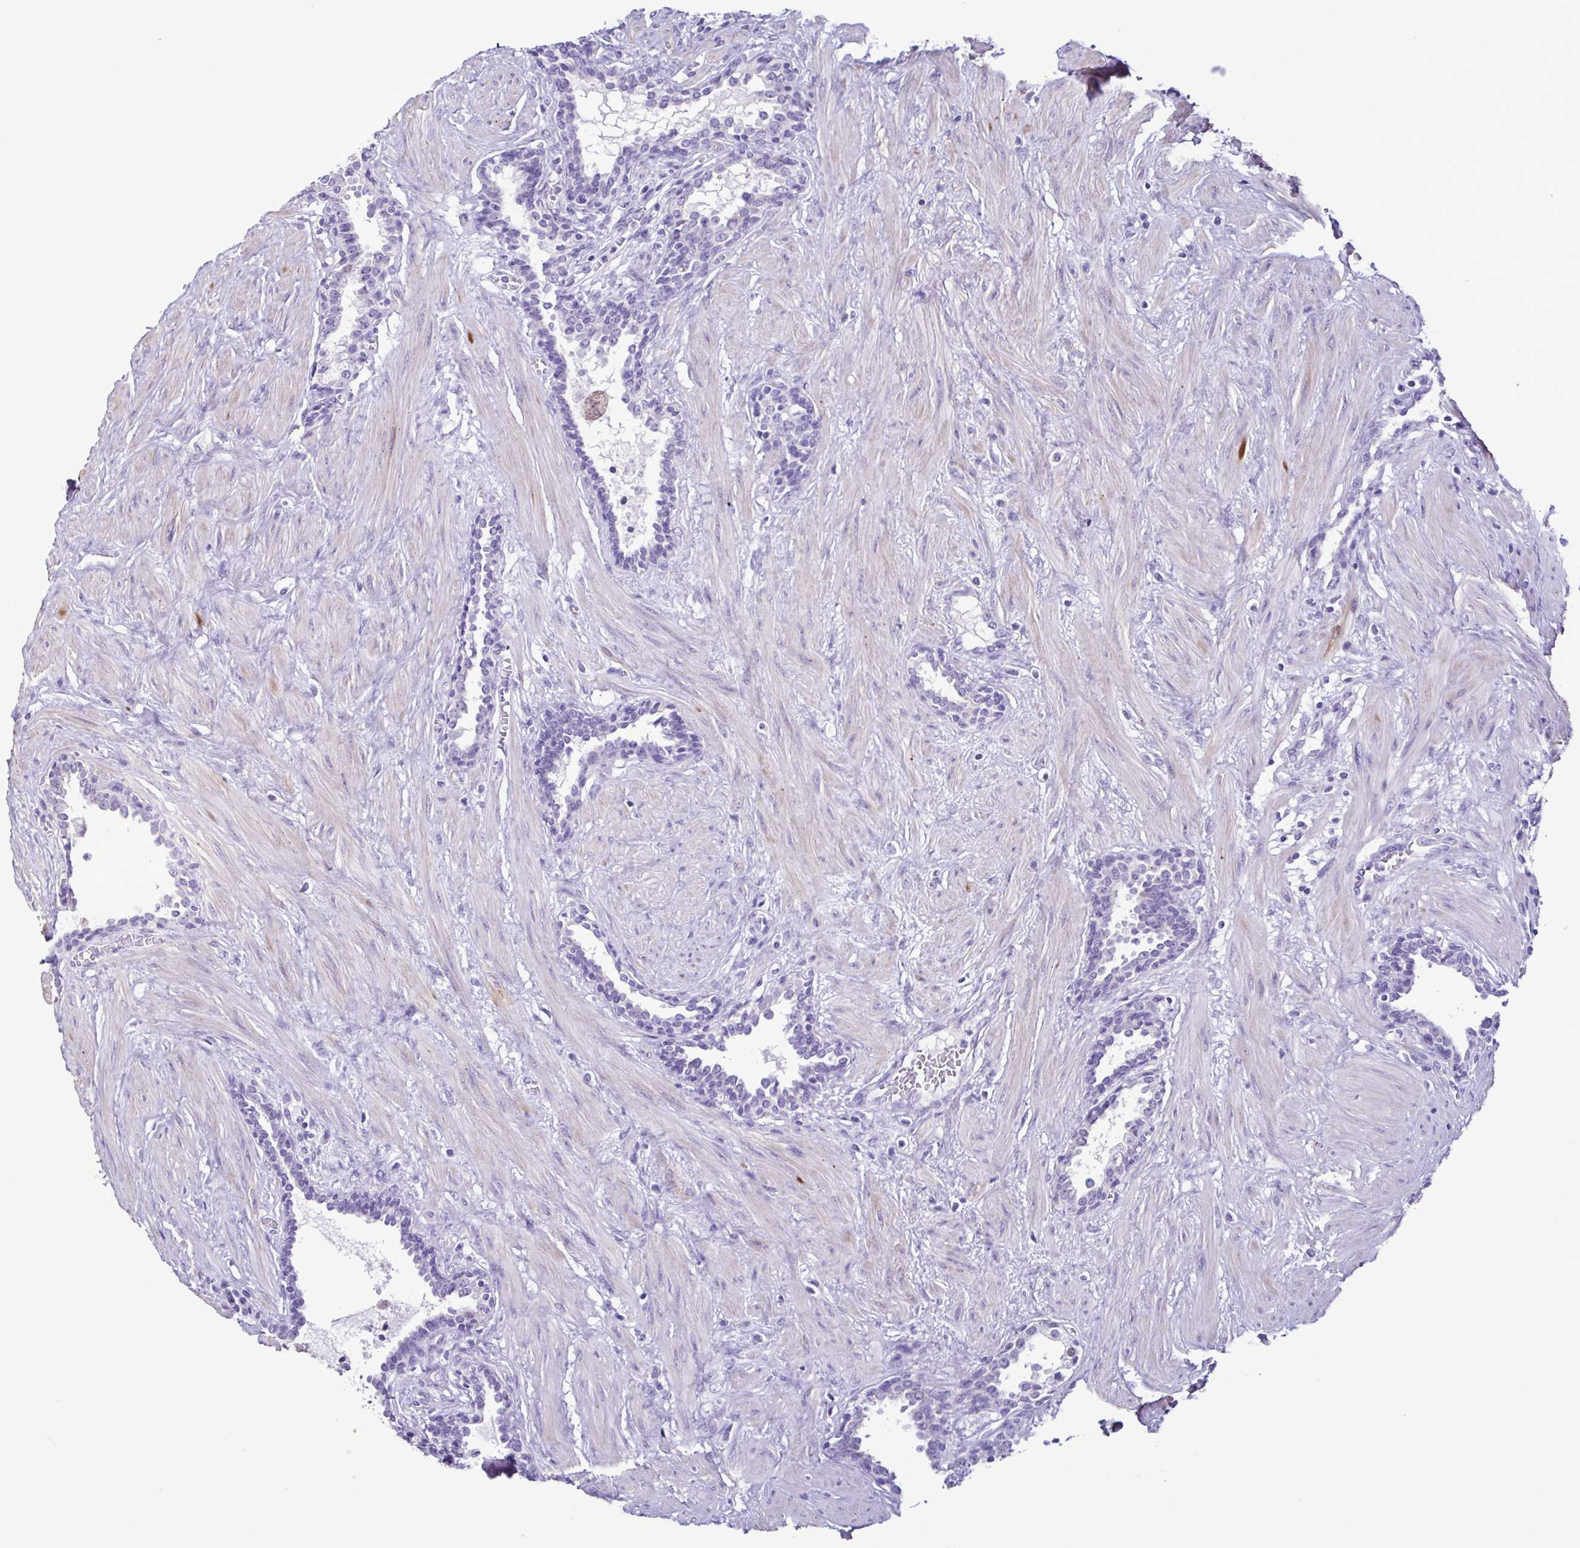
{"staining": {"intensity": "moderate", "quantity": "<25%", "location": "nuclear"}, "tissue": "prostate", "cell_type": "Glandular cells", "image_type": "normal", "snomed": [{"axis": "morphology", "description": "Normal tissue, NOS"}, {"axis": "topography", "description": "Prostate"}], "caption": "Immunohistochemistry (IHC) photomicrograph of normal prostate: prostate stained using IHC reveals low levels of moderate protein expression localized specifically in the nuclear of glandular cells, appearing as a nuclear brown color.", "gene": "CBY2", "patient": {"sex": "male", "age": 55}}